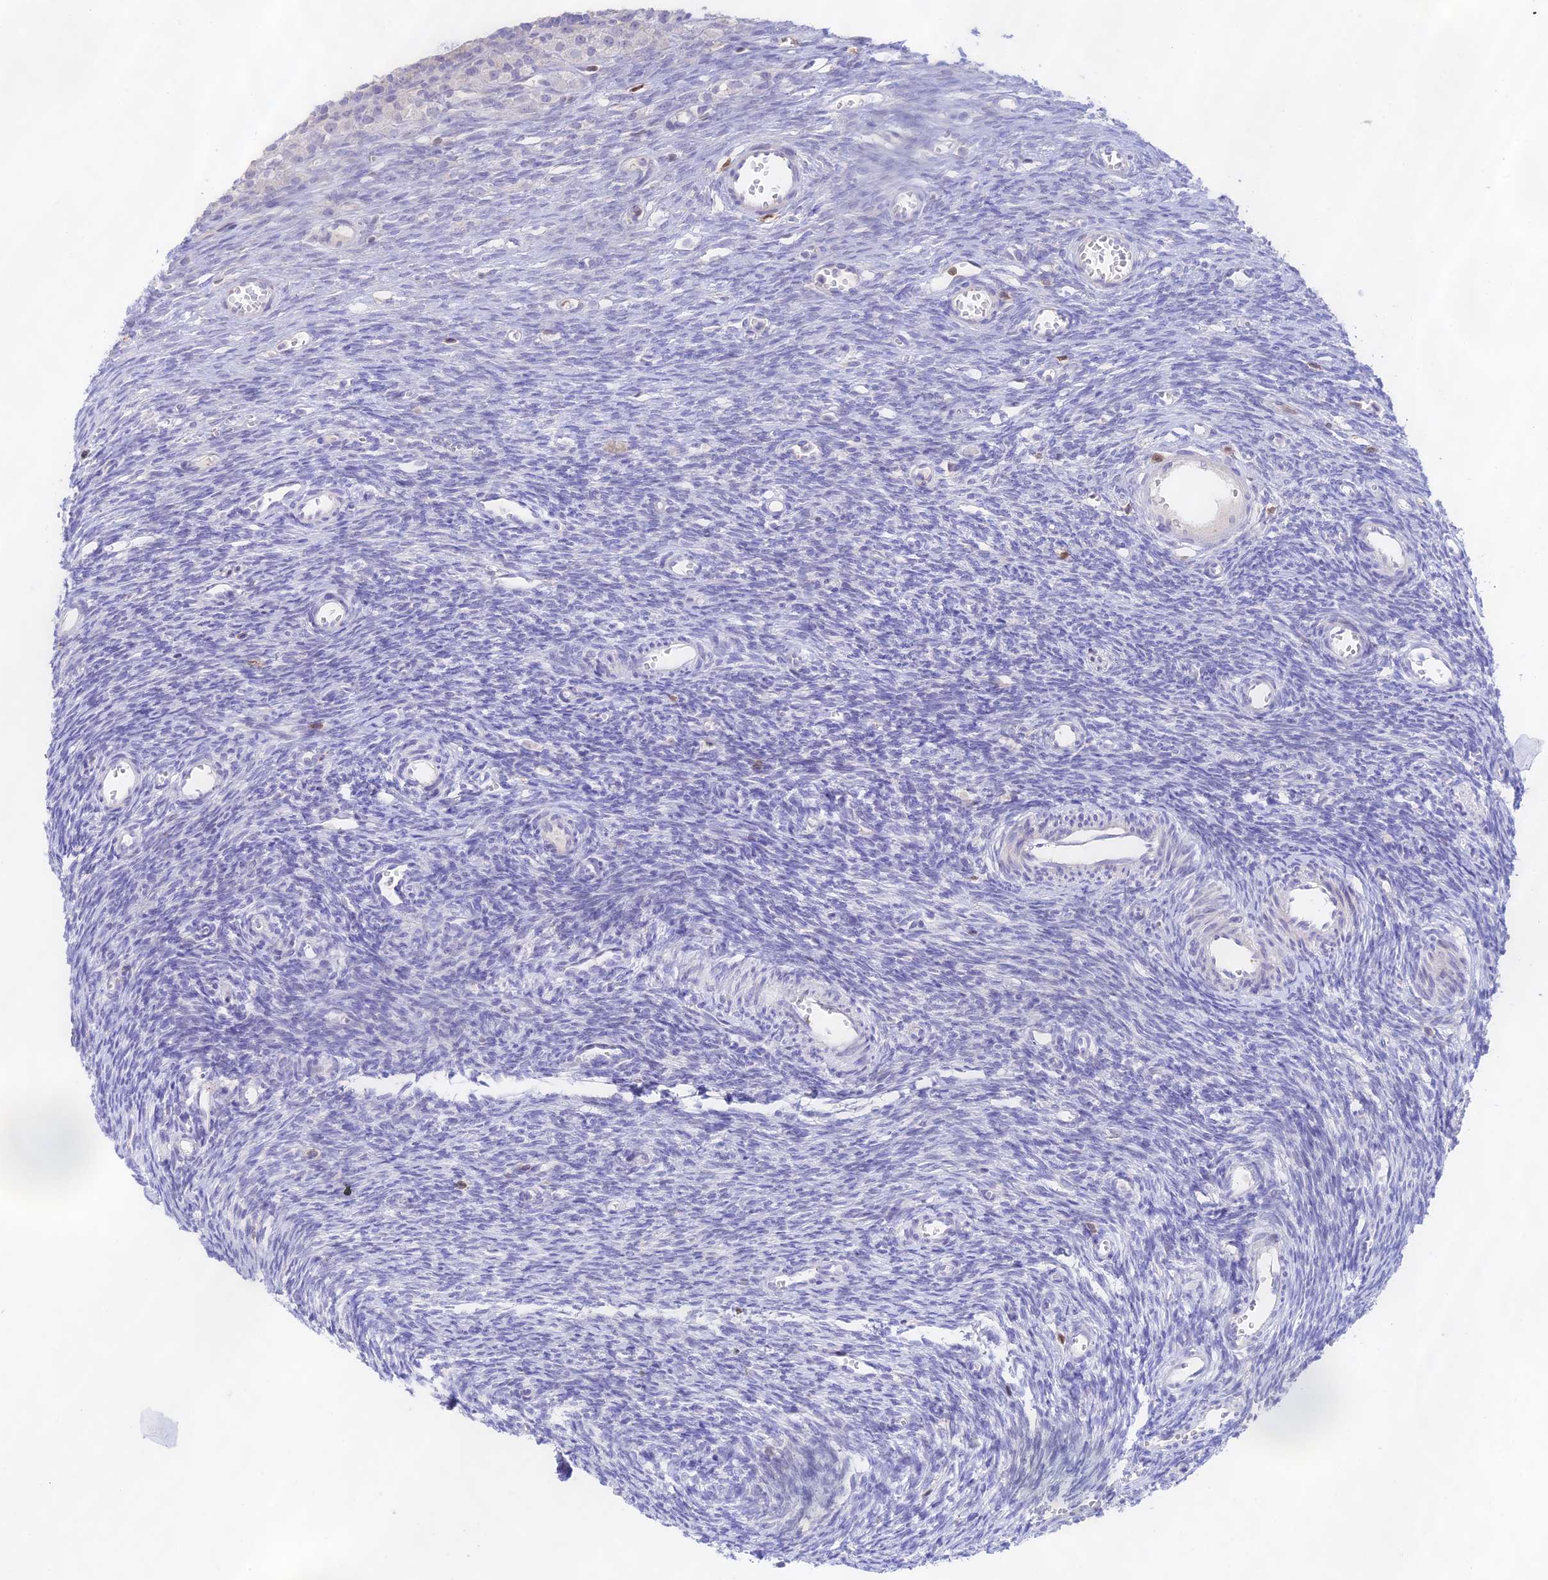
{"staining": {"intensity": "negative", "quantity": "none", "location": "none"}, "tissue": "ovary", "cell_type": "Ovarian stroma cells", "image_type": "normal", "snomed": [{"axis": "morphology", "description": "Normal tissue, NOS"}, {"axis": "topography", "description": "Ovary"}], "caption": "High power microscopy image of an immunohistochemistry (IHC) image of benign ovary, revealing no significant expression in ovarian stroma cells.", "gene": "DENND1C", "patient": {"sex": "female", "age": 39}}